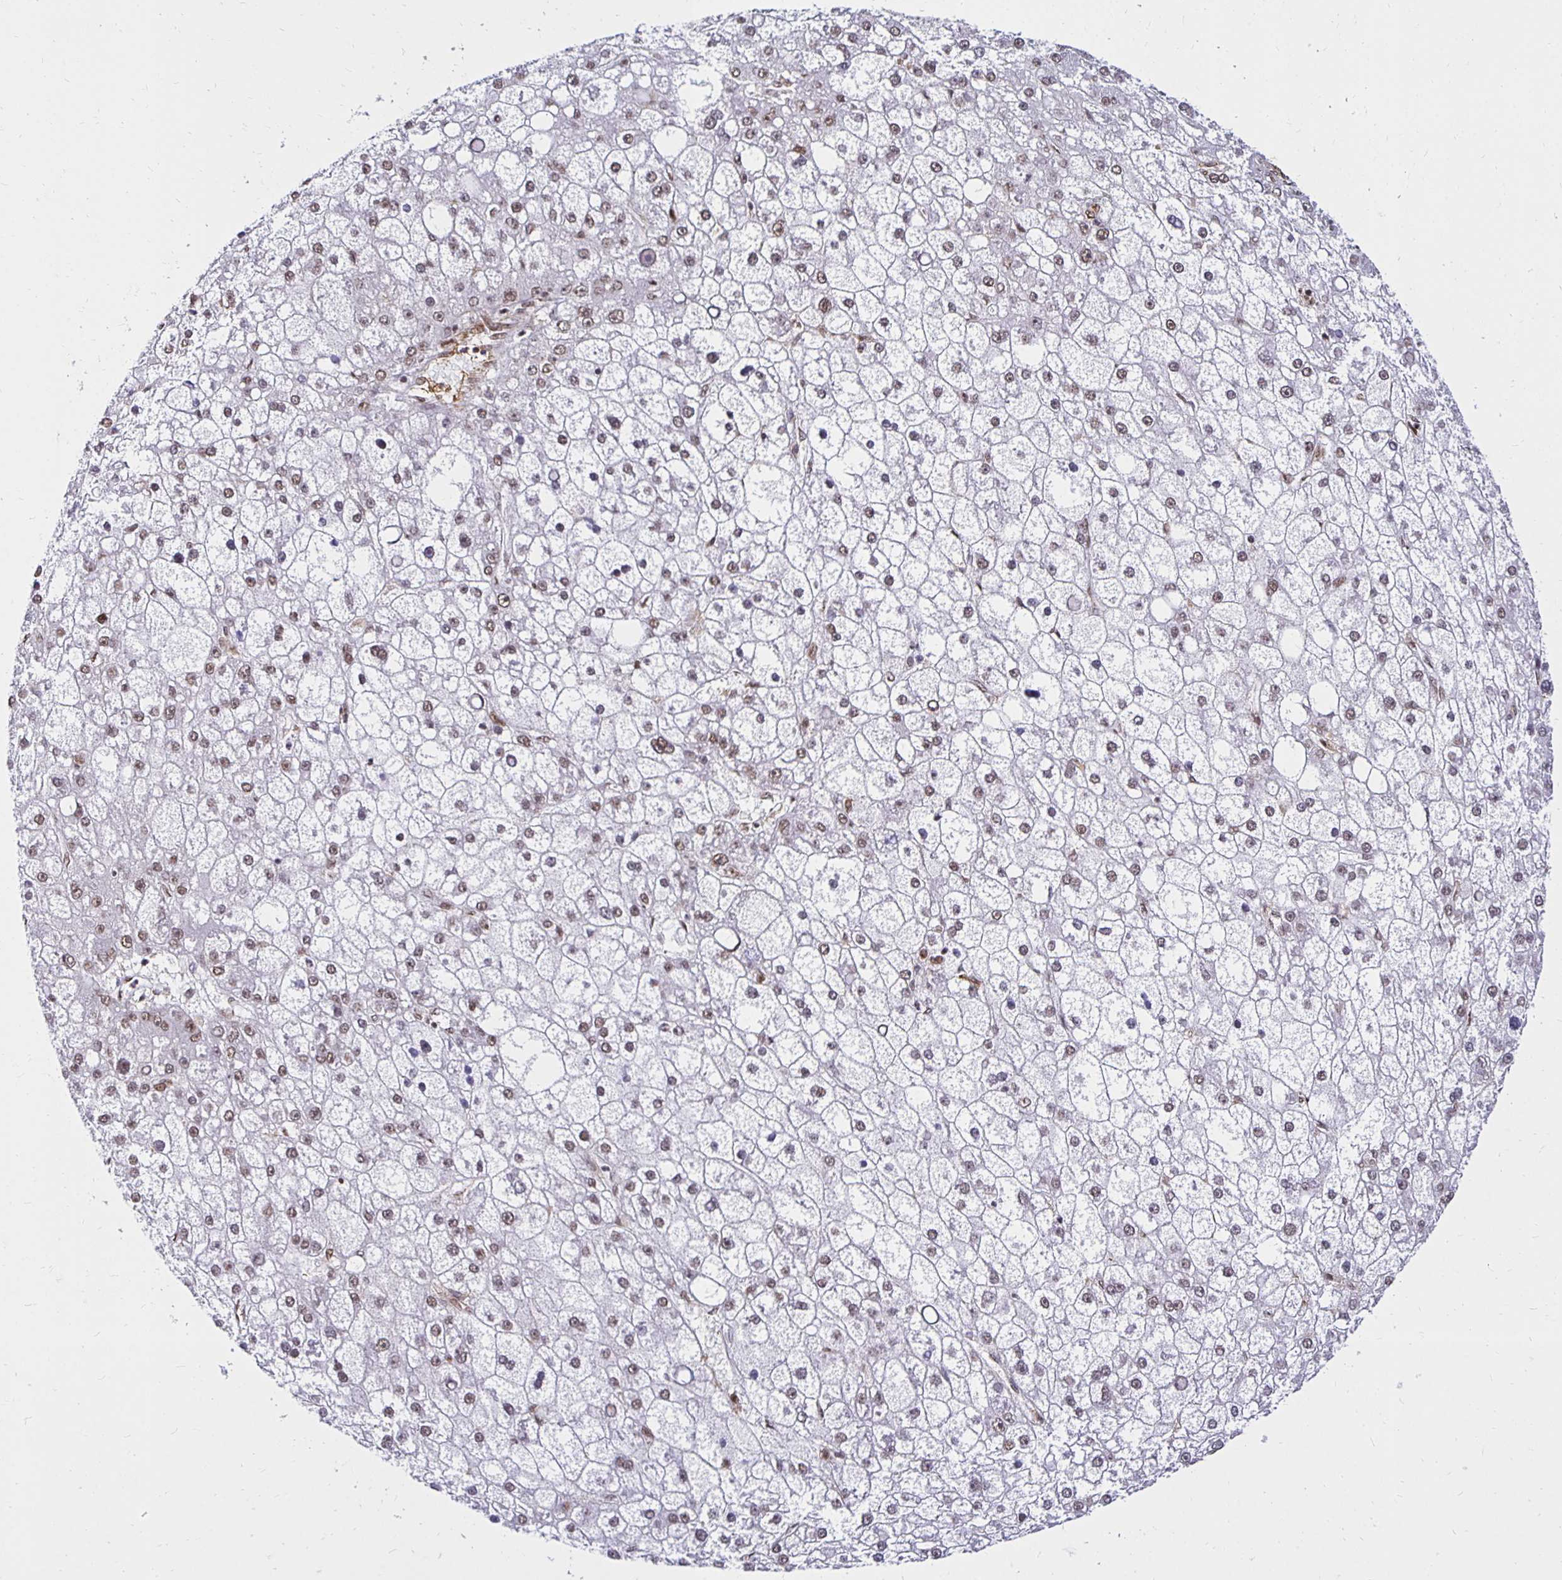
{"staining": {"intensity": "moderate", "quantity": "25%-75%", "location": "nuclear"}, "tissue": "liver cancer", "cell_type": "Tumor cells", "image_type": "cancer", "snomed": [{"axis": "morphology", "description": "Carcinoma, Hepatocellular, NOS"}, {"axis": "topography", "description": "Liver"}], "caption": "The photomicrograph exhibits immunohistochemical staining of hepatocellular carcinoma (liver). There is moderate nuclear positivity is appreciated in approximately 25%-75% of tumor cells.", "gene": "ZNF579", "patient": {"sex": "male", "age": 67}}